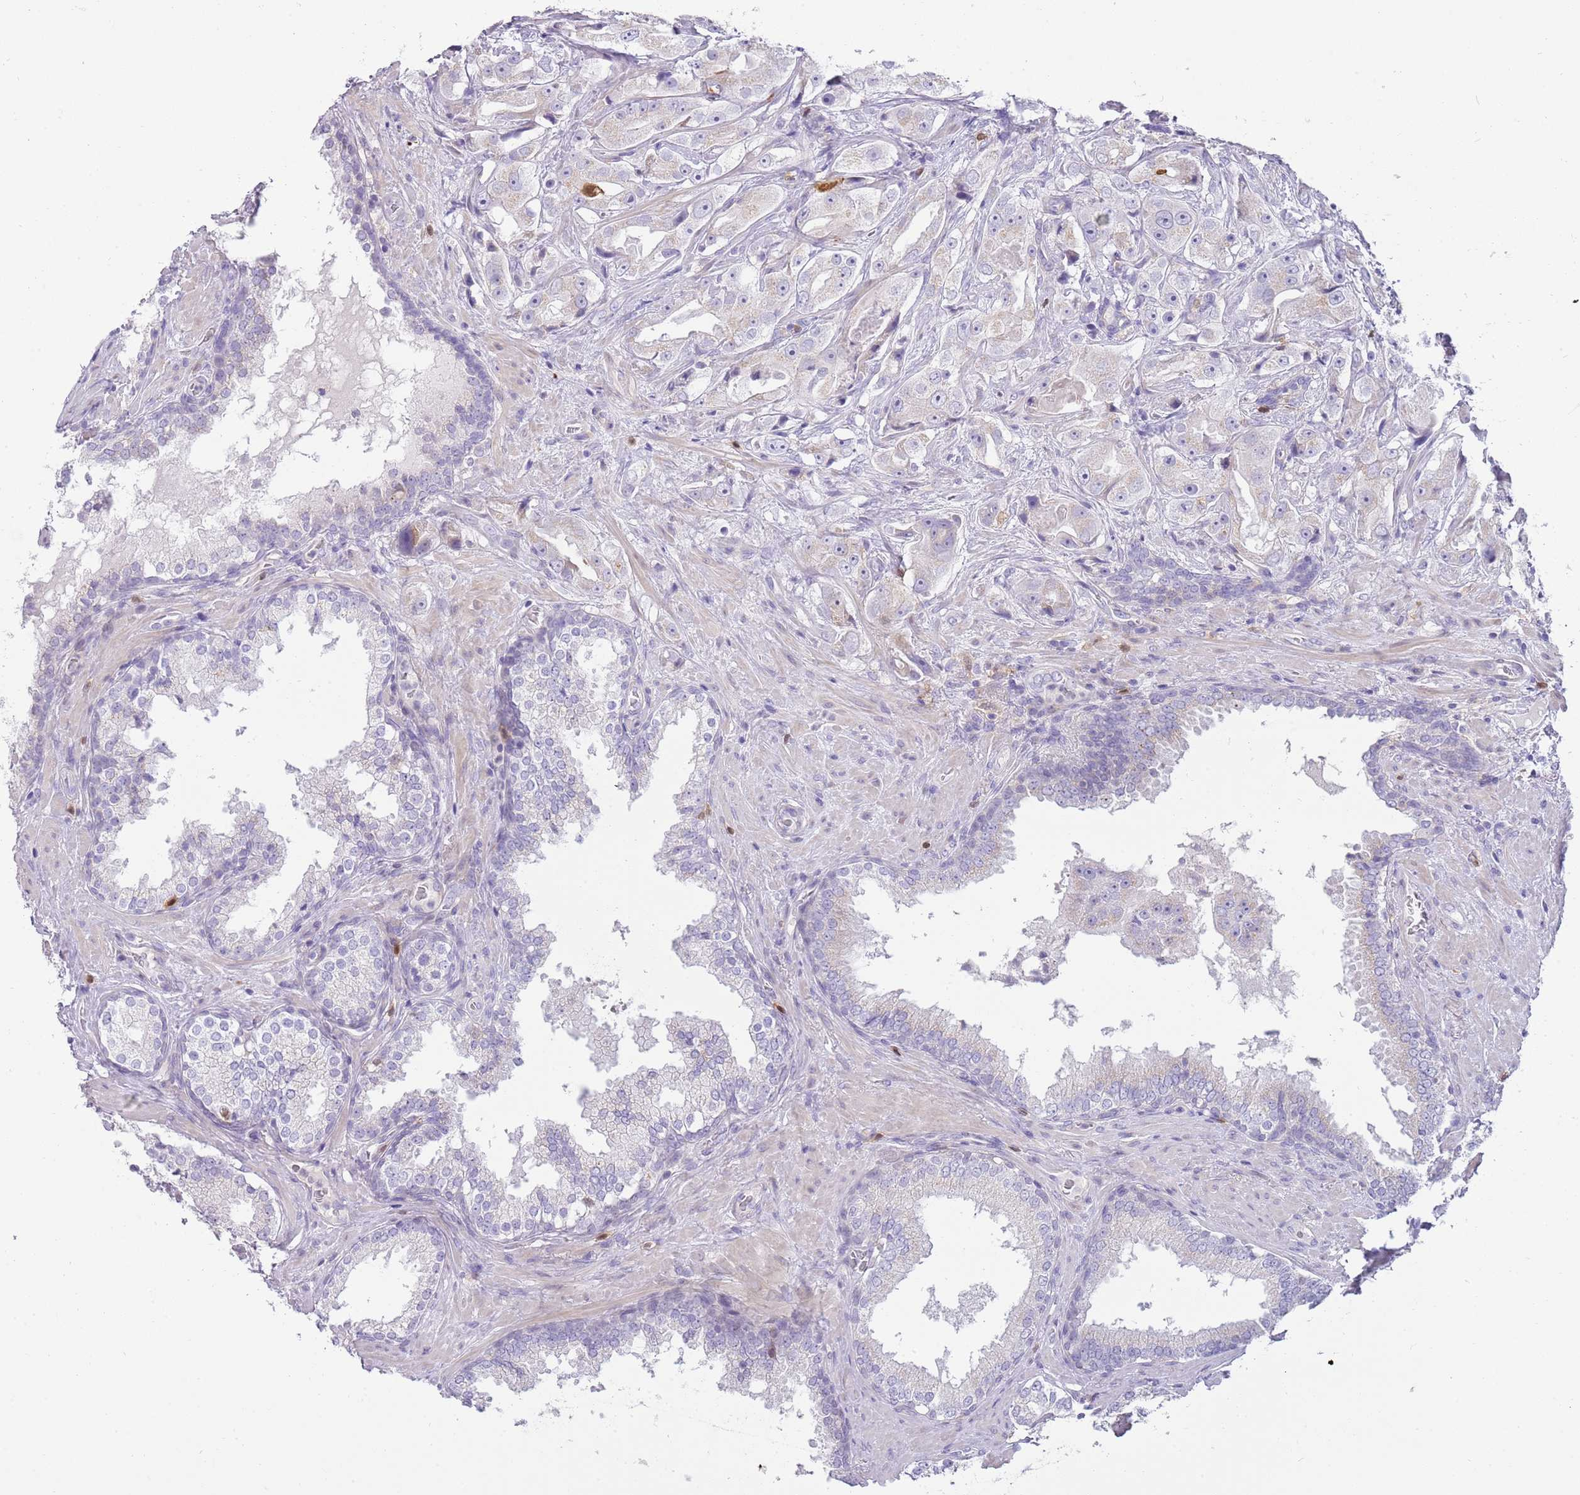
{"staining": {"intensity": "negative", "quantity": "none", "location": "none"}, "tissue": "prostate cancer", "cell_type": "Tumor cells", "image_type": "cancer", "snomed": [{"axis": "morphology", "description": "Adenocarcinoma, High grade"}, {"axis": "topography", "description": "Prostate"}], "caption": "High power microscopy photomicrograph of an IHC image of prostate adenocarcinoma (high-grade), revealing no significant expression in tumor cells.", "gene": "DIPK1C", "patient": {"sex": "male", "age": 73}}